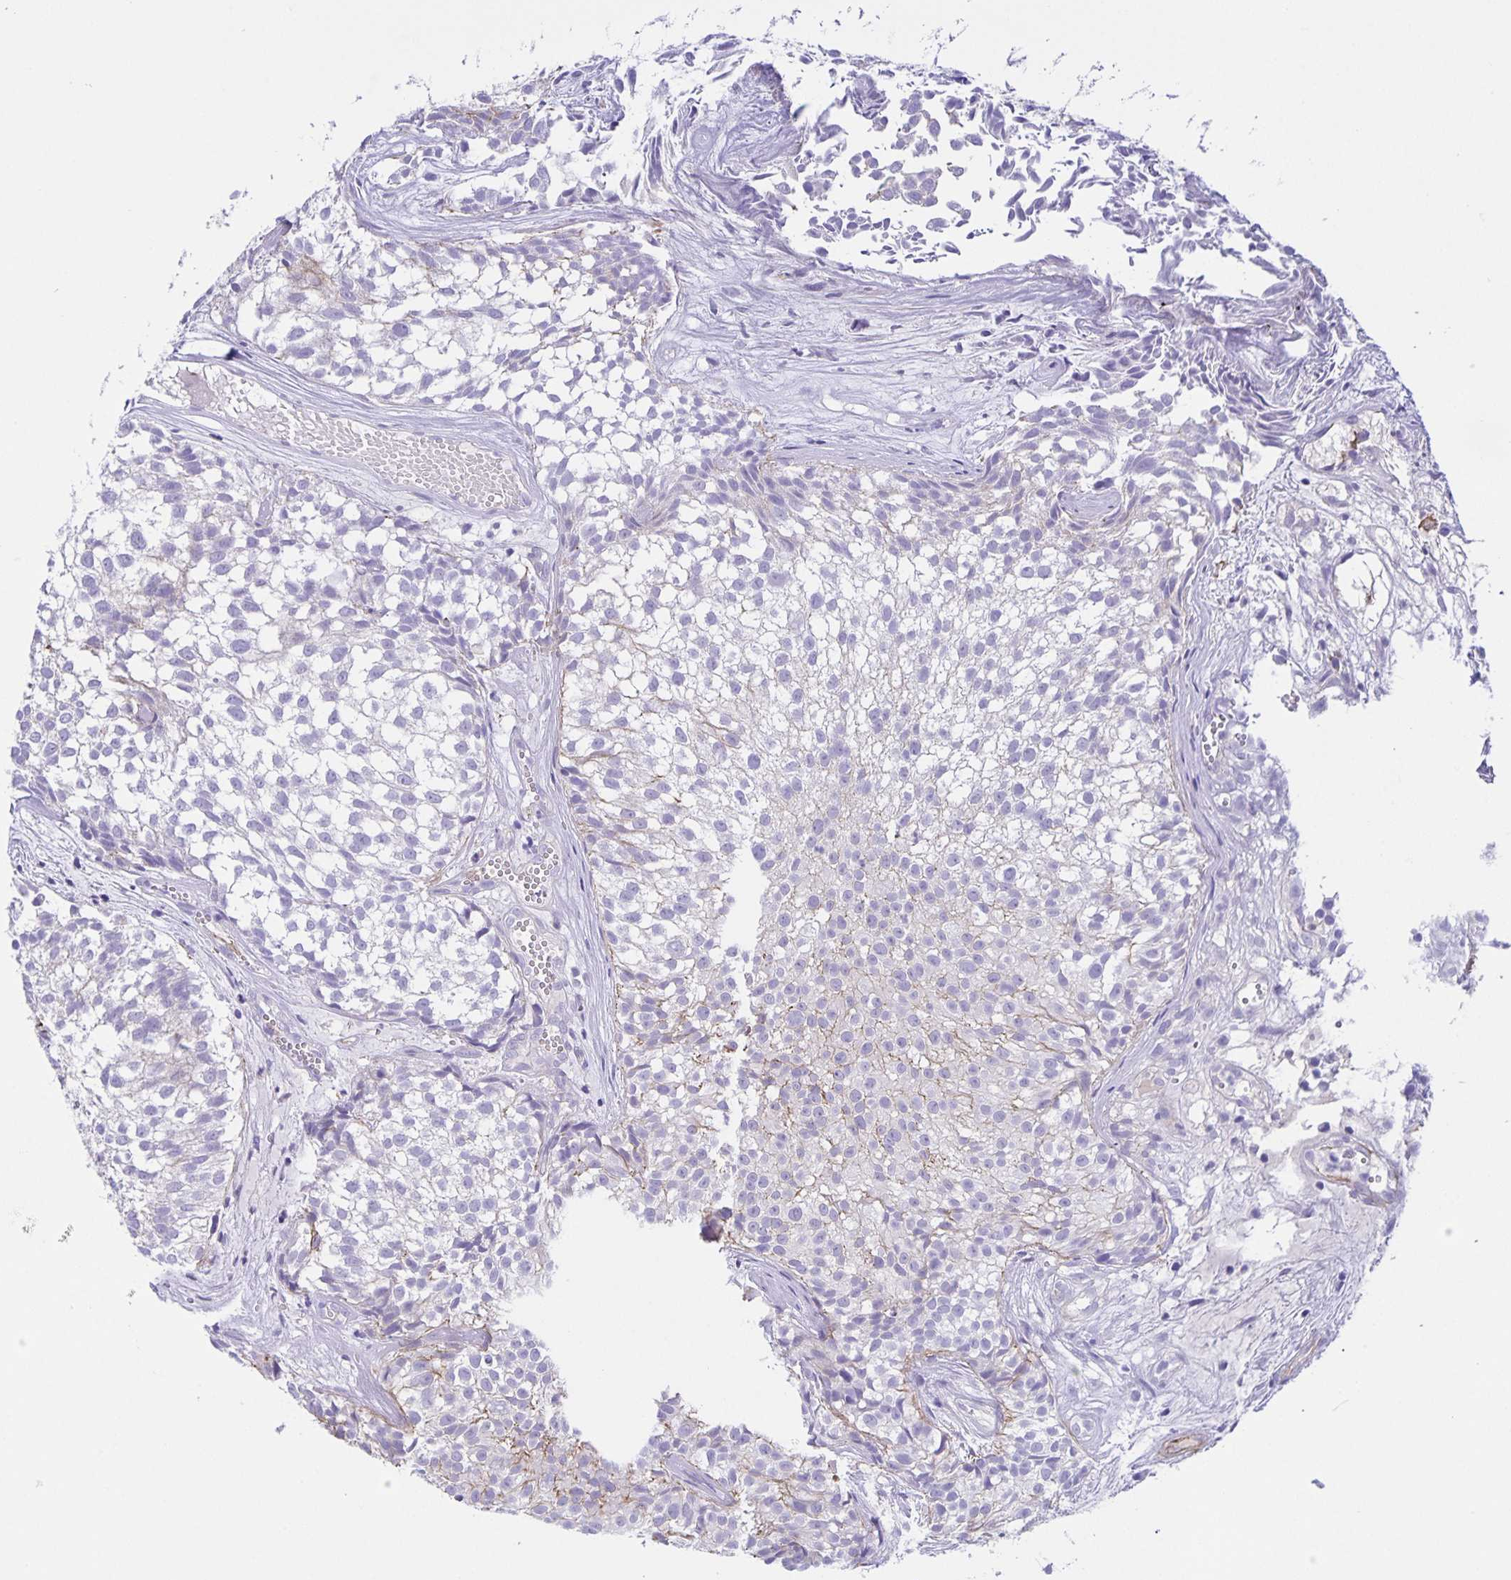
{"staining": {"intensity": "weak", "quantity": "<25%", "location": "cytoplasmic/membranous"}, "tissue": "urothelial cancer", "cell_type": "Tumor cells", "image_type": "cancer", "snomed": [{"axis": "morphology", "description": "Urothelial carcinoma, Low grade"}, {"axis": "topography", "description": "Urinary bladder"}], "caption": "Tumor cells show no significant protein positivity in low-grade urothelial carcinoma.", "gene": "UBQLN3", "patient": {"sex": "male", "age": 70}}